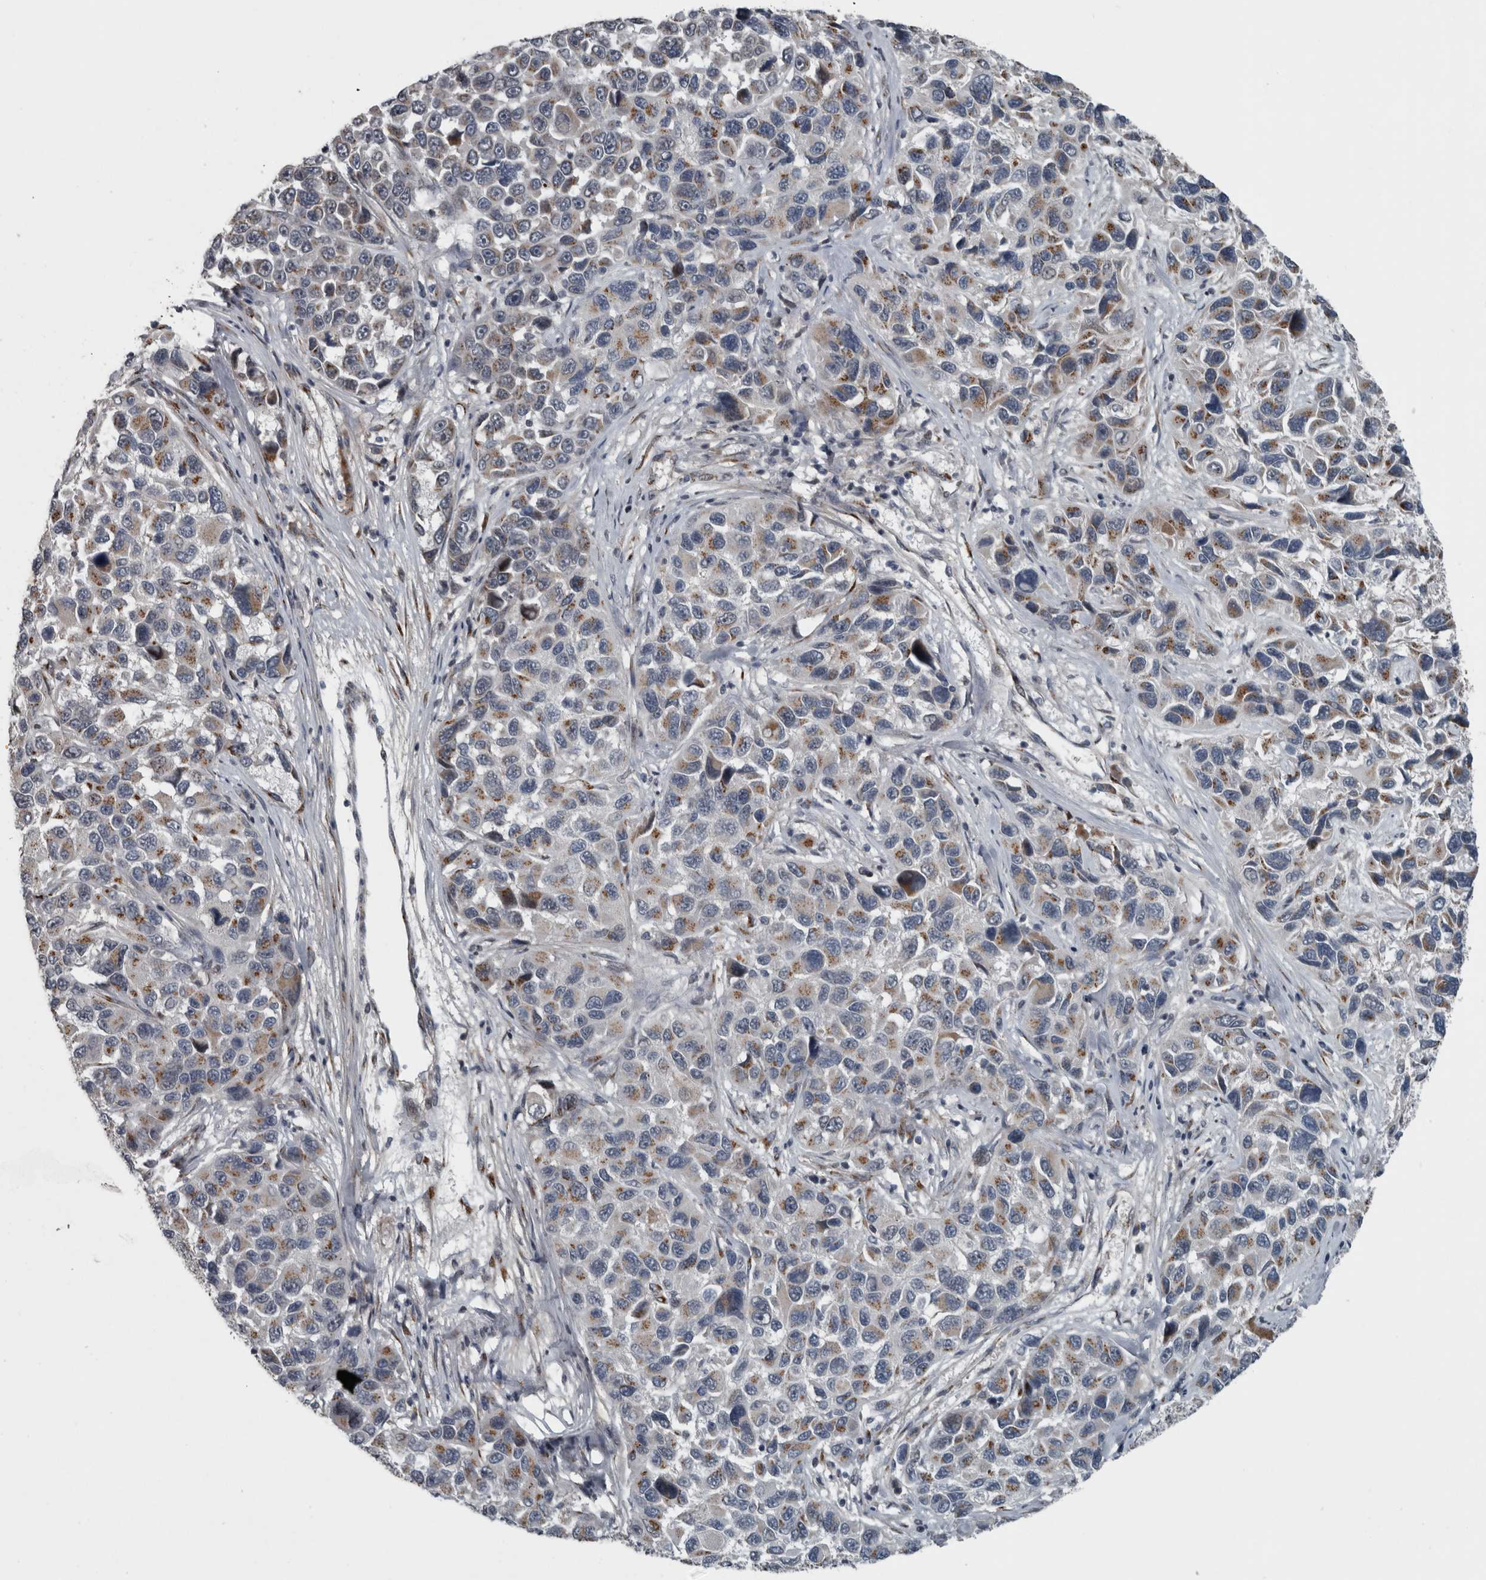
{"staining": {"intensity": "moderate", "quantity": "25%-75%", "location": "cytoplasmic/membranous"}, "tissue": "melanoma", "cell_type": "Tumor cells", "image_type": "cancer", "snomed": [{"axis": "morphology", "description": "Malignant melanoma, NOS"}, {"axis": "topography", "description": "Skin"}], "caption": "Protein analysis of malignant melanoma tissue reveals moderate cytoplasmic/membranous staining in about 25%-75% of tumor cells. The protein is stained brown, and the nuclei are stained in blue (DAB (3,3'-diaminobenzidine) IHC with brightfield microscopy, high magnification).", "gene": "ZNF345", "patient": {"sex": "male", "age": 53}}